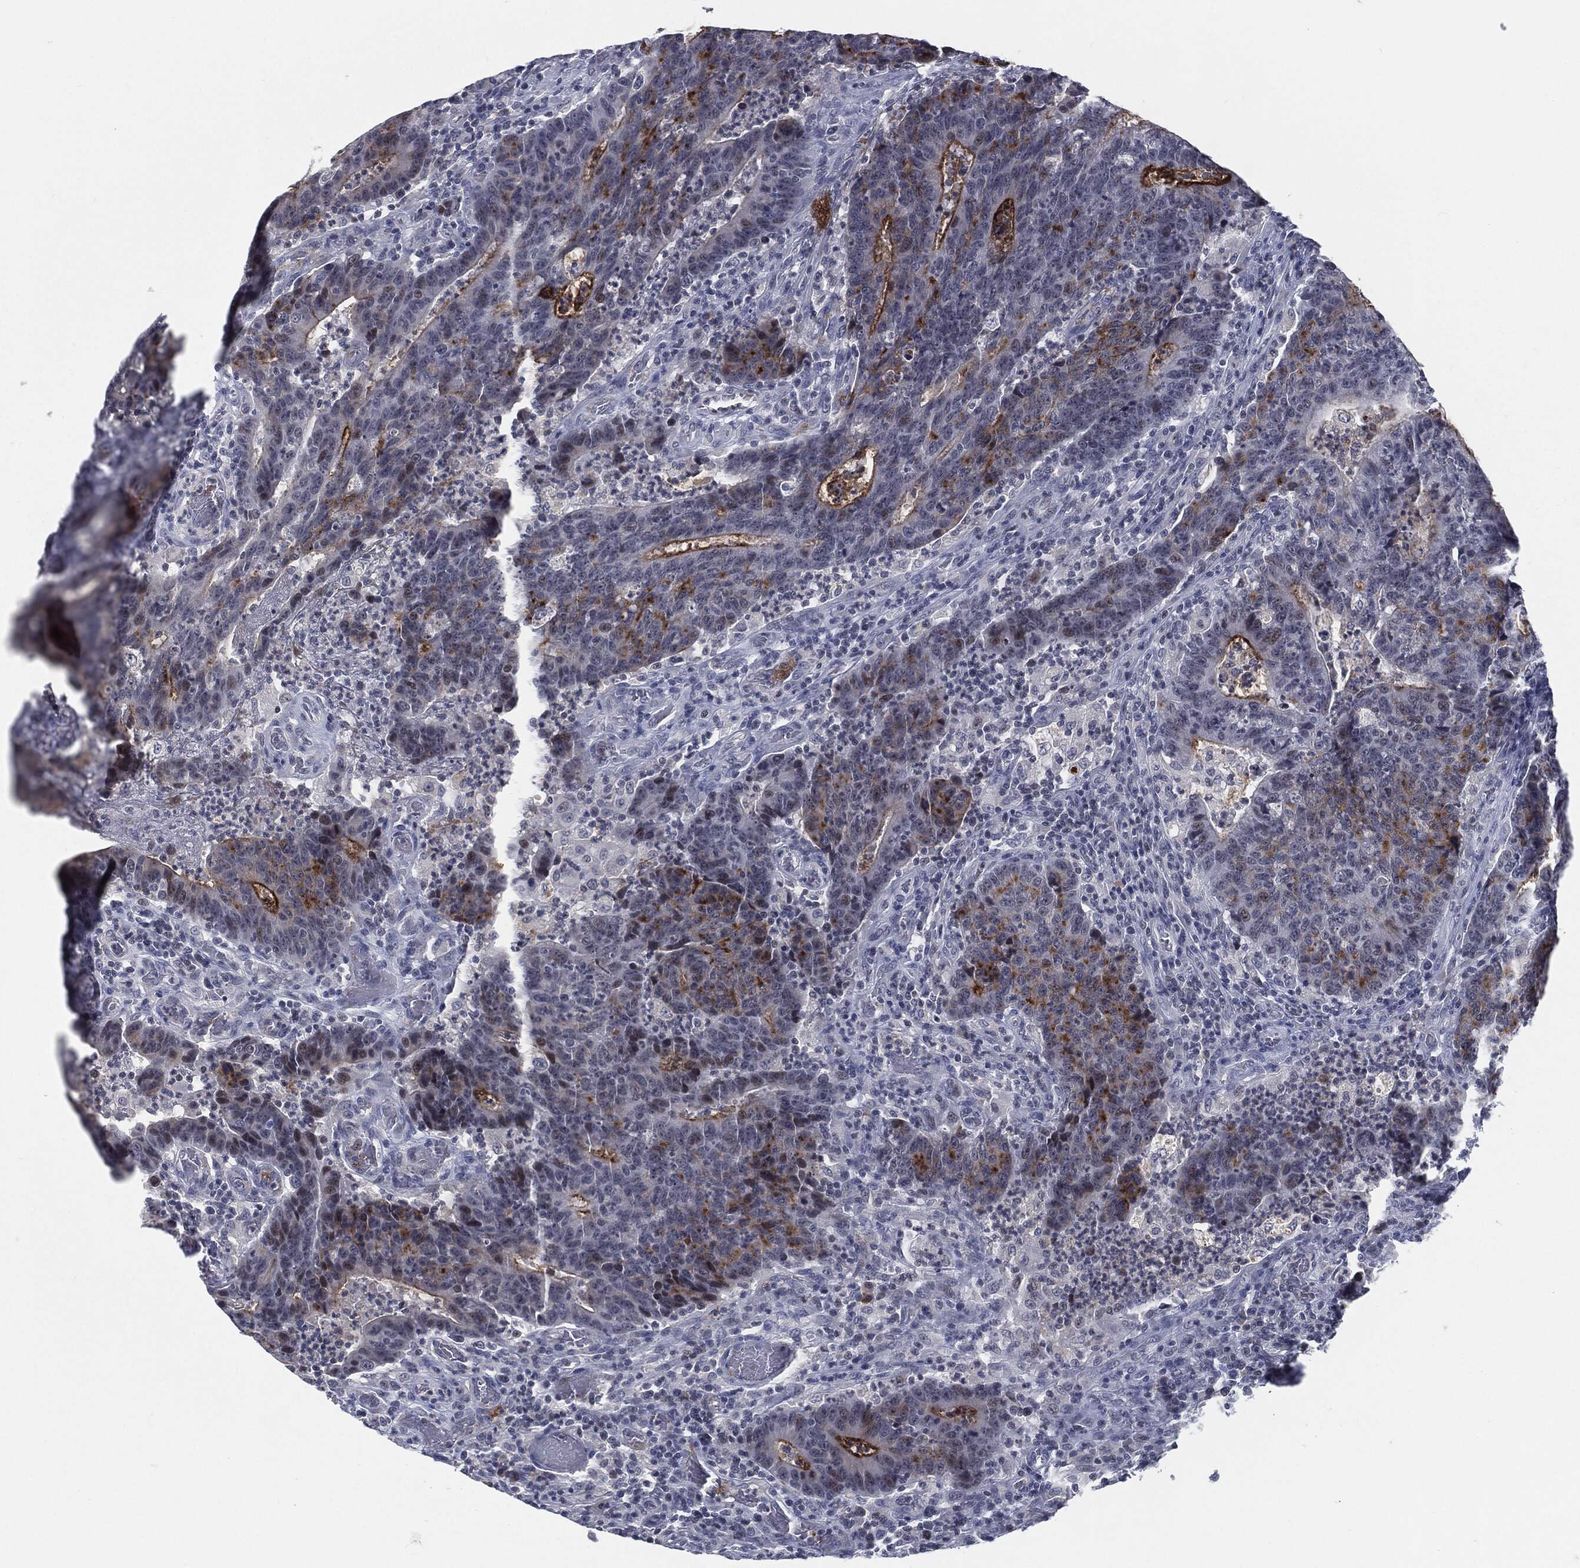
{"staining": {"intensity": "strong", "quantity": "<25%", "location": "cytoplasmic/membranous"}, "tissue": "colorectal cancer", "cell_type": "Tumor cells", "image_type": "cancer", "snomed": [{"axis": "morphology", "description": "Adenocarcinoma, NOS"}, {"axis": "topography", "description": "Colon"}], "caption": "Strong cytoplasmic/membranous positivity for a protein is identified in about <25% of tumor cells of colorectal cancer (adenocarcinoma) using IHC.", "gene": "PROM1", "patient": {"sex": "female", "age": 75}}